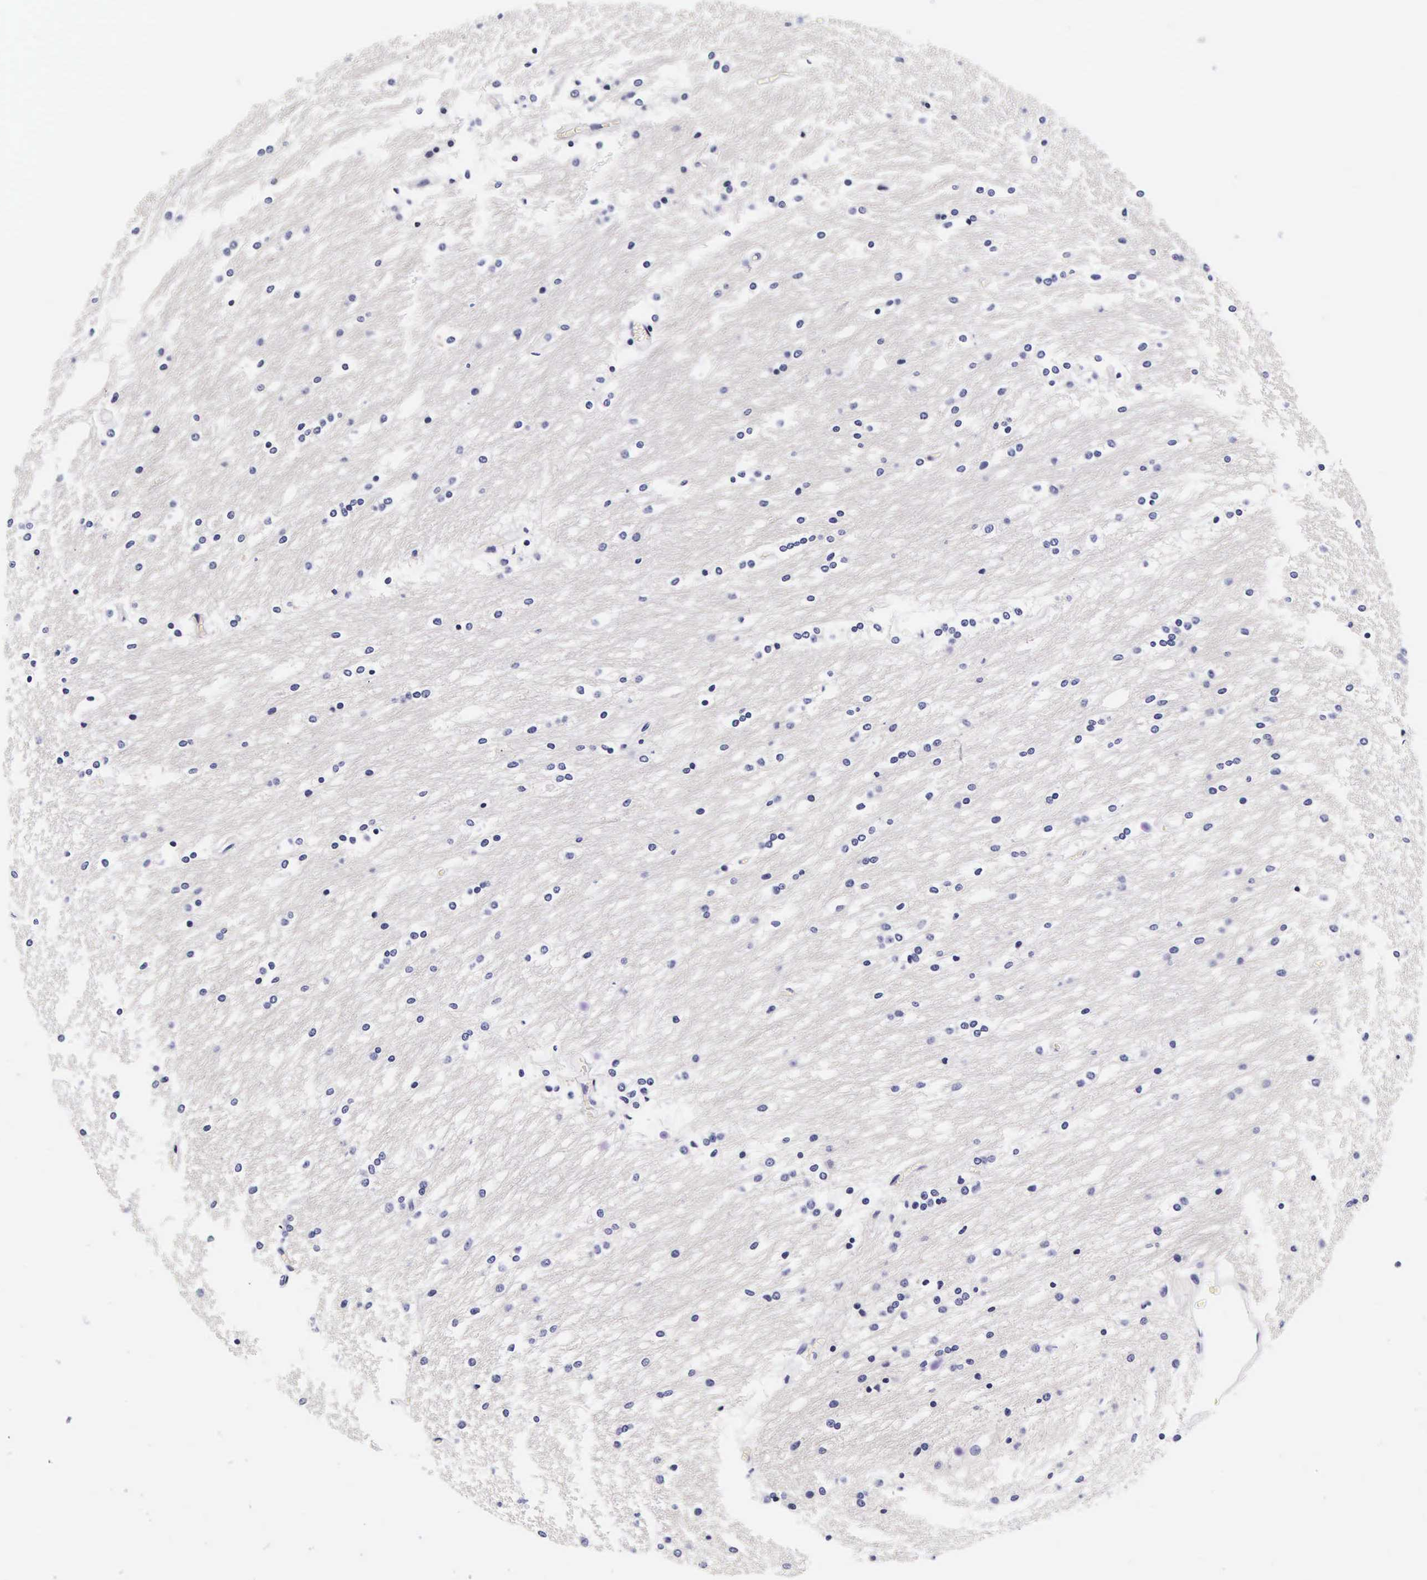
{"staining": {"intensity": "negative", "quantity": "none", "location": "none"}, "tissue": "caudate", "cell_type": "Glial cells", "image_type": "normal", "snomed": [{"axis": "morphology", "description": "Normal tissue, NOS"}, {"axis": "topography", "description": "Lateral ventricle wall"}], "caption": "A high-resolution photomicrograph shows IHC staining of benign caudate, which demonstrates no significant staining in glial cells.", "gene": "UPRT", "patient": {"sex": "female", "age": 19}}